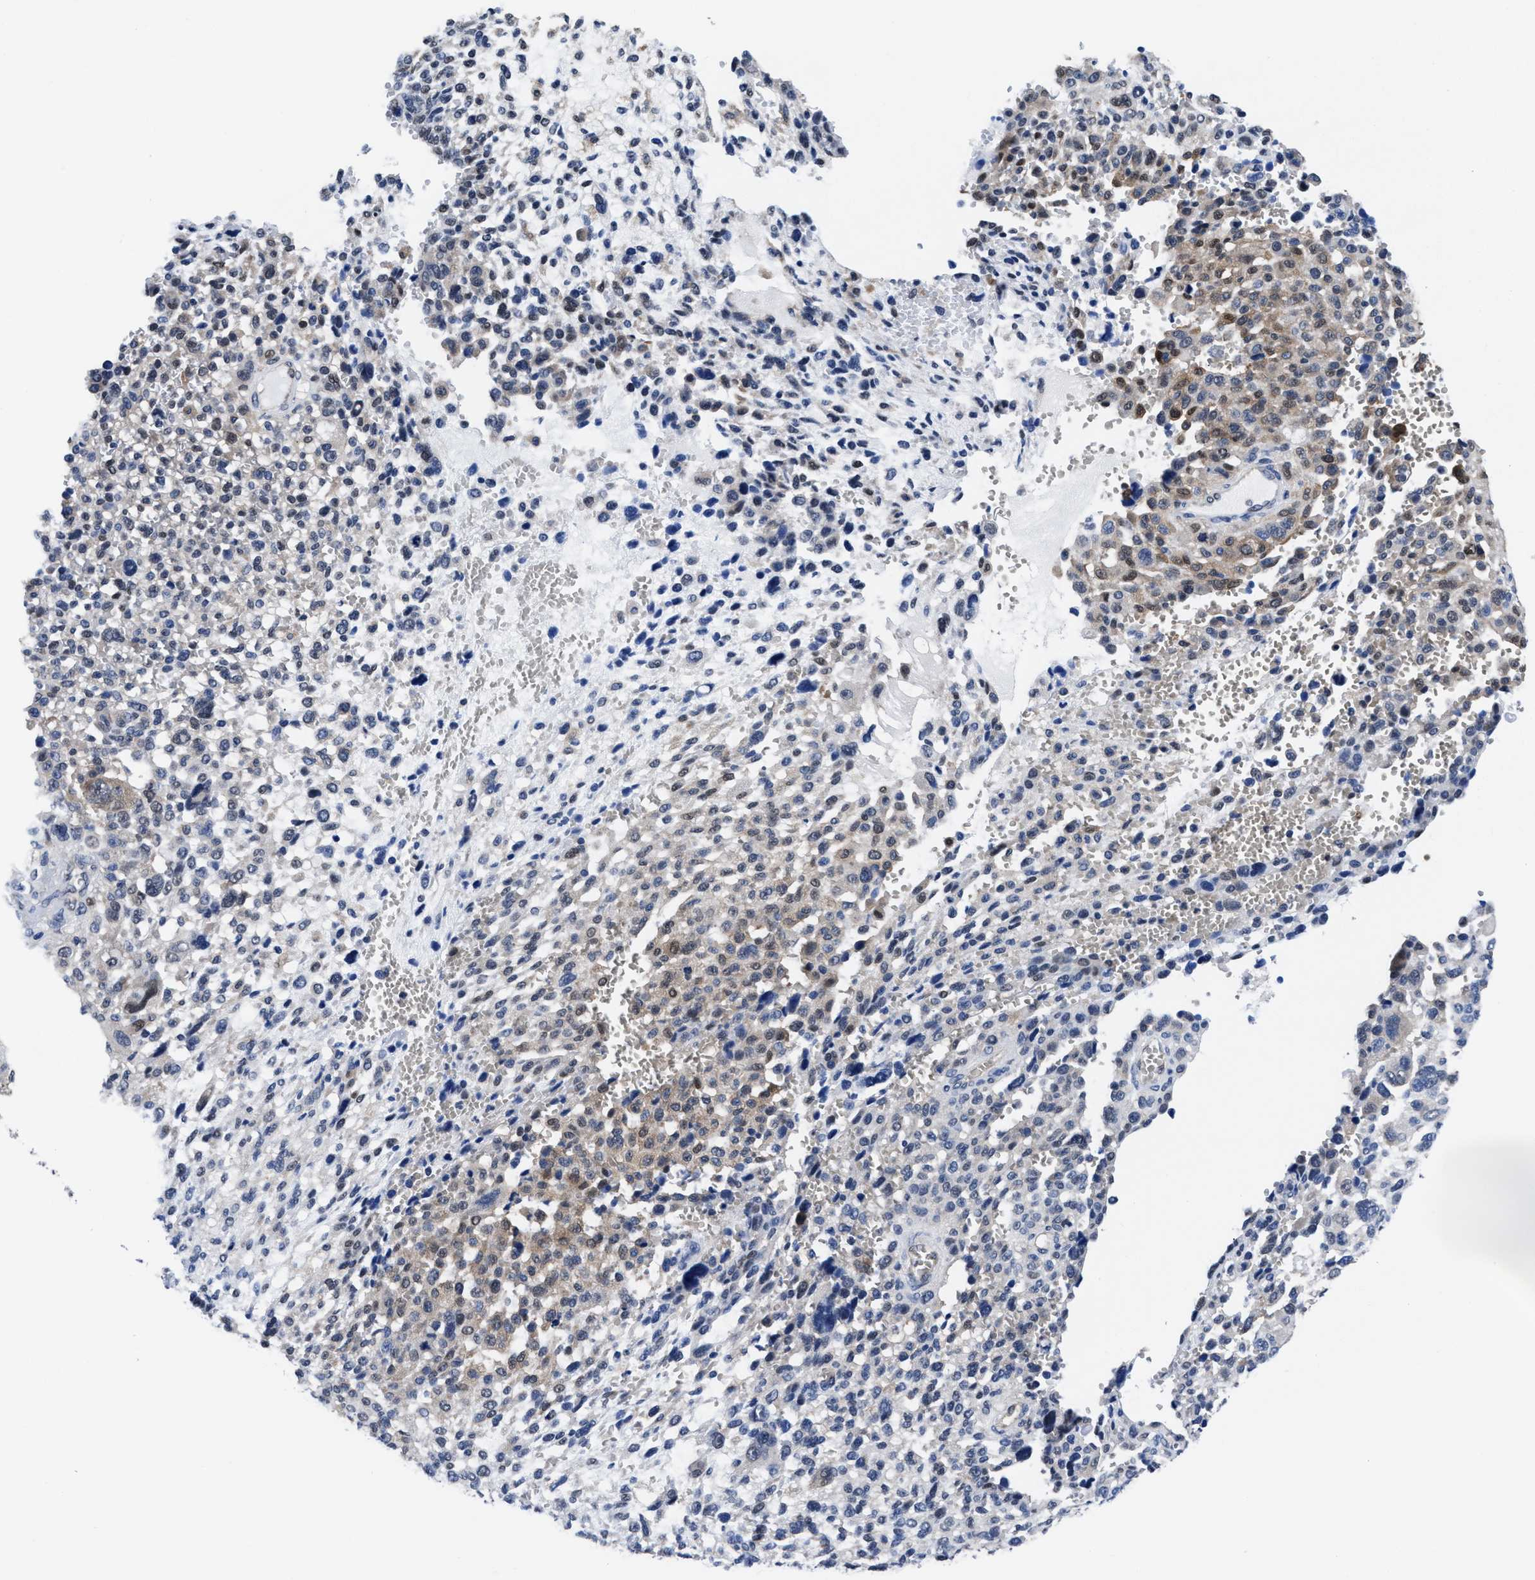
{"staining": {"intensity": "weak", "quantity": "25%-75%", "location": "cytoplasmic/membranous,nuclear"}, "tissue": "melanoma", "cell_type": "Tumor cells", "image_type": "cancer", "snomed": [{"axis": "morphology", "description": "Malignant melanoma, NOS"}, {"axis": "topography", "description": "Skin"}], "caption": "Brown immunohistochemical staining in malignant melanoma shows weak cytoplasmic/membranous and nuclear staining in about 25%-75% of tumor cells. The staining was performed using DAB to visualize the protein expression in brown, while the nuclei were stained in blue with hematoxylin (Magnification: 20x).", "gene": "ACLY", "patient": {"sex": "female", "age": 55}}